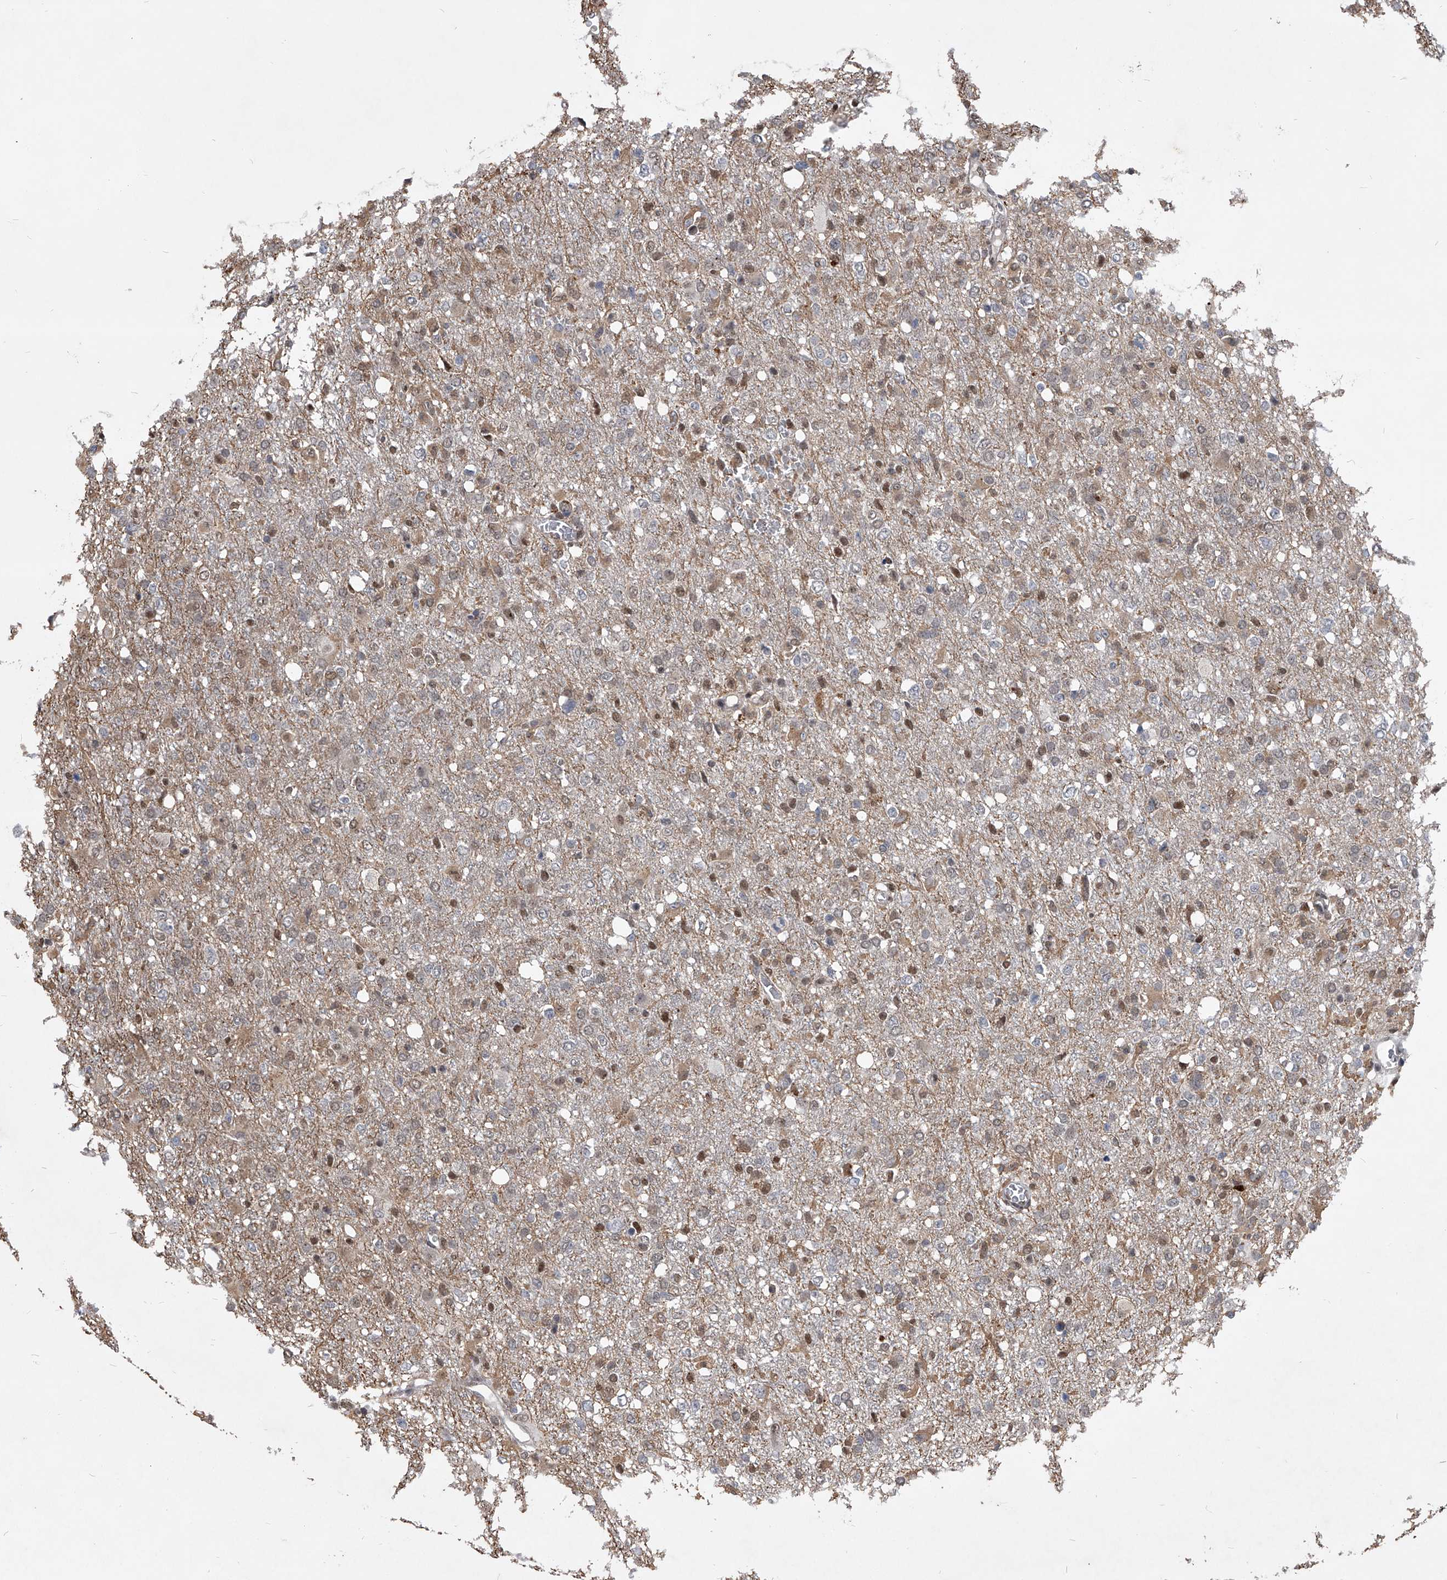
{"staining": {"intensity": "weak", "quantity": "<25%", "location": "cytoplasmic/membranous"}, "tissue": "glioma", "cell_type": "Tumor cells", "image_type": "cancer", "snomed": [{"axis": "morphology", "description": "Glioma, malignant, High grade"}, {"axis": "topography", "description": "Brain"}], "caption": "Immunohistochemistry (IHC) histopathology image of neoplastic tissue: human glioma stained with DAB (3,3'-diaminobenzidine) exhibits no significant protein expression in tumor cells. (DAB immunohistochemistry visualized using brightfield microscopy, high magnification).", "gene": "CMTR1", "patient": {"sex": "female", "age": 57}}